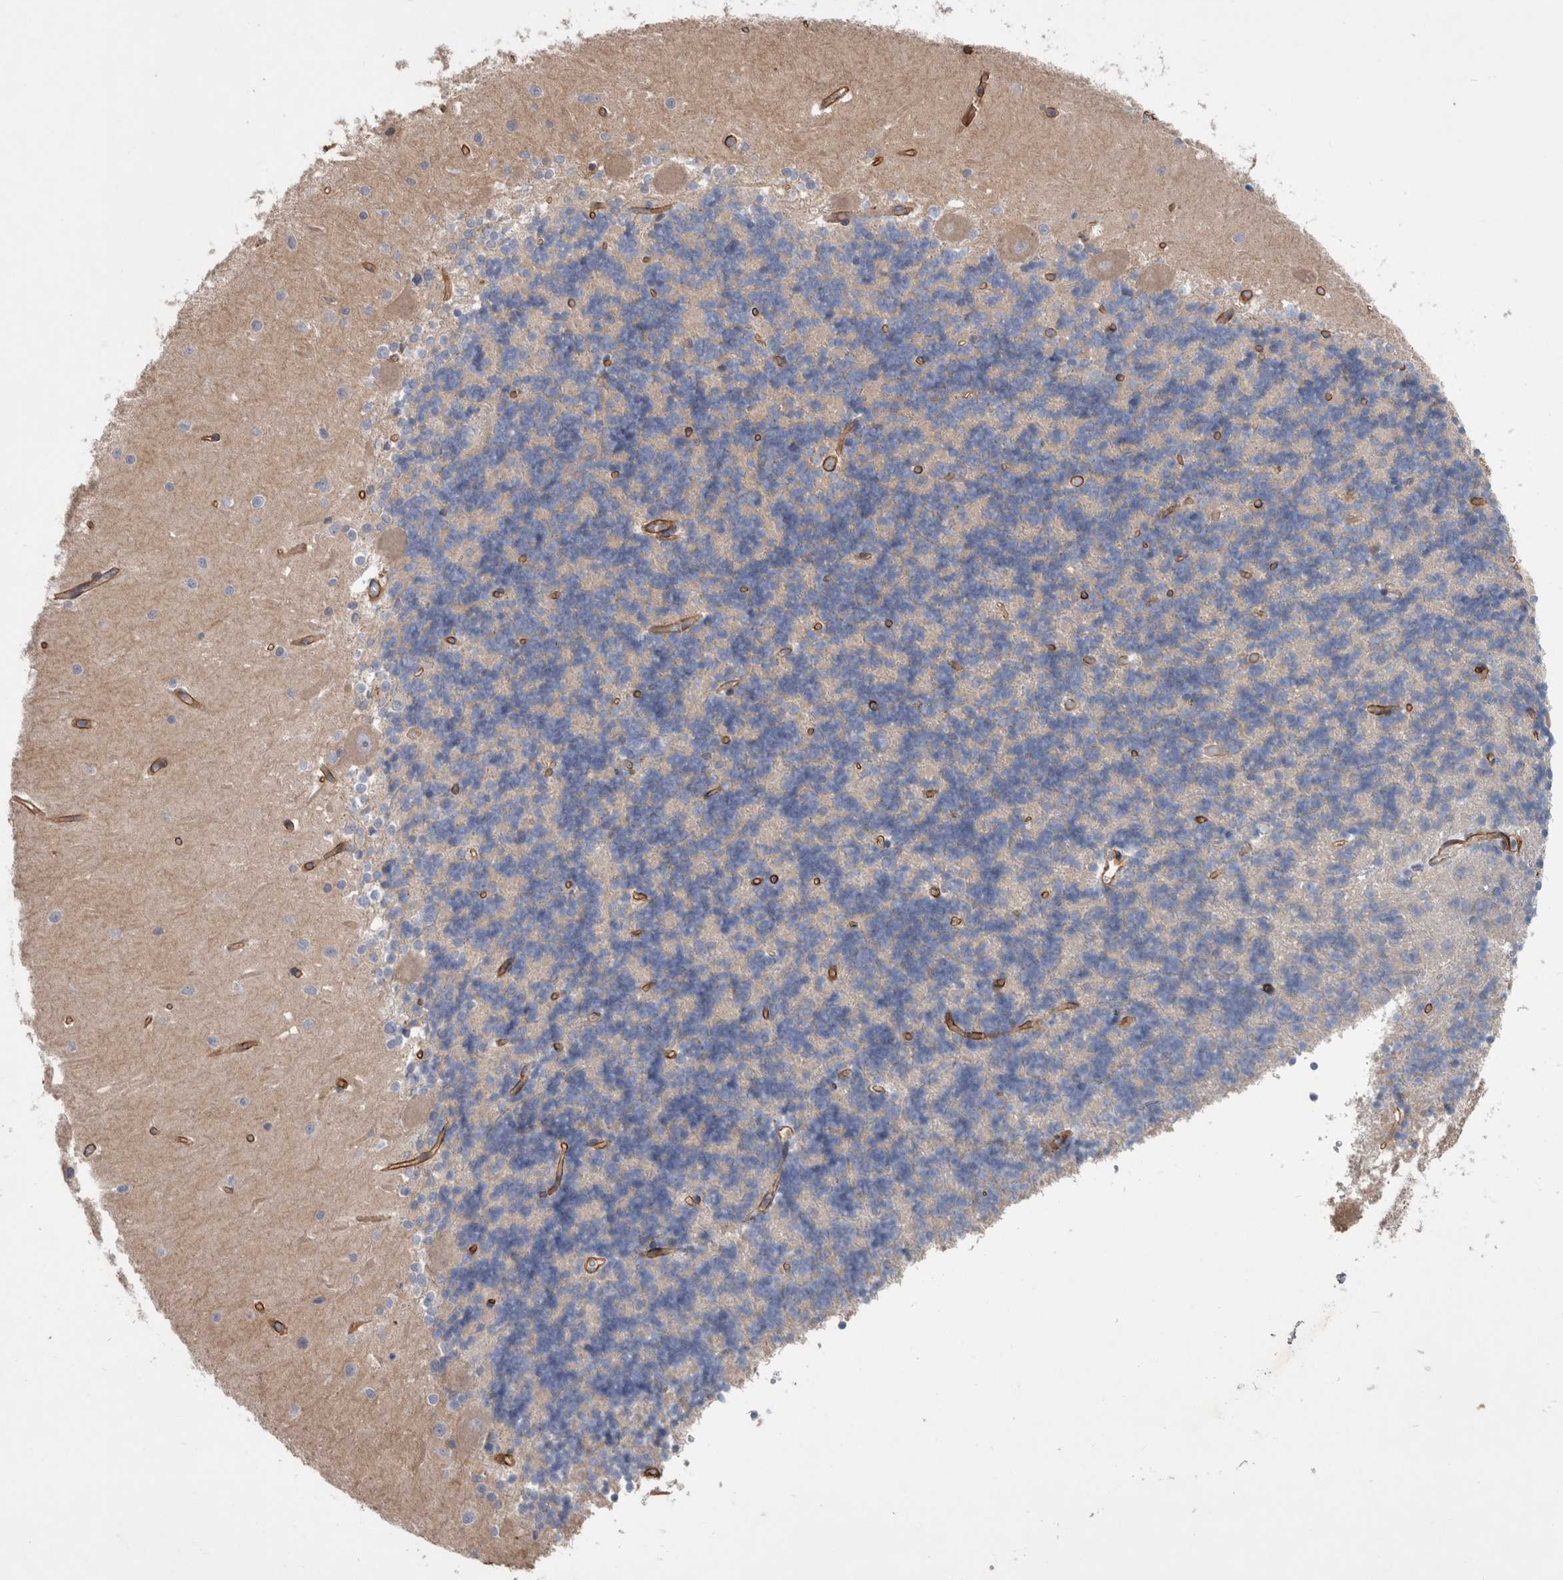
{"staining": {"intensity": "negative", "quantity": "none", "location": "none"}, "tissue": "cerebellum", "cell_type": "Cells in granular layer", "image_type": "normal", "snomed": [{"axis": "morphology", "description": "Normal tissue, NOS"}, {"axis": "topography", "description": "Cerebellum"}], "caption": "Image shows no protein positivity in cells in granular layer of unremarkable cerebellum. (DAB (3,3'-diaminobenzidine) immunohistochemistry visualized using brightfield microscopy, high magnification).", "gene": "BCAM", "patient": {"sex": "male", "age": 37}}